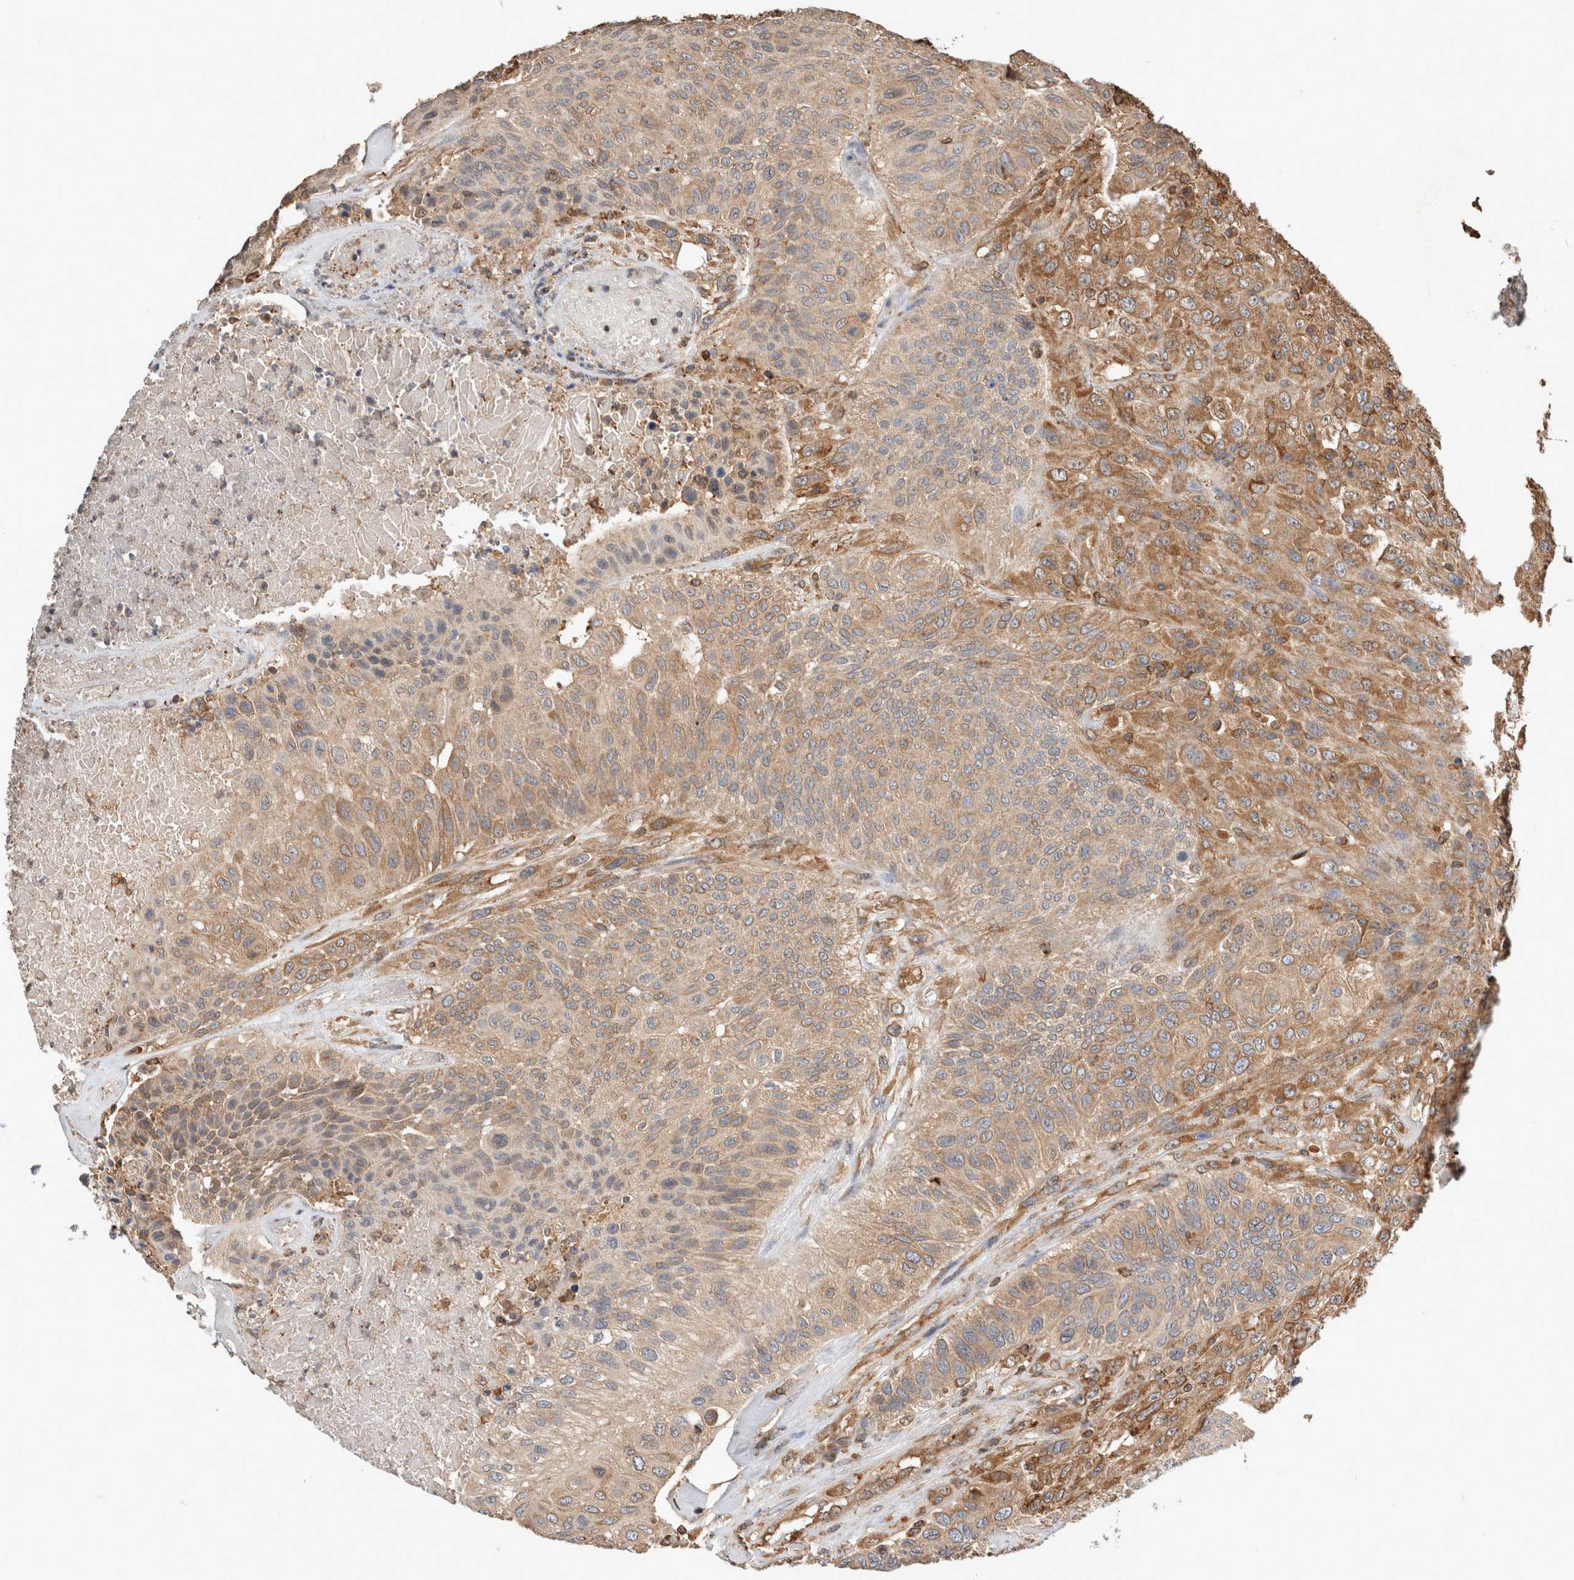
{"staining": {"intensity": "moderate", "quantity": "25%-75%", "location": "cytoplasmic/membranous"}, "tissue": "urothelial cancer", "cell_type": "Tumor cells", "image_type": "cancer", "snomed": [{"axis": "morphology", "description": "Urothelial carcinoma, High grade"}, {"axis": "topography", "description": "Urinary bladder"}], "caption": "There is medium levels of moderate cytoplasmic/membranous expression in tumor cells of high-grade urothelial carcinoma, as demonstrated by immunohistochemical staining (brown color).", "gene": "ERAP2", "patient": {"sex": "male", "age": 66}}